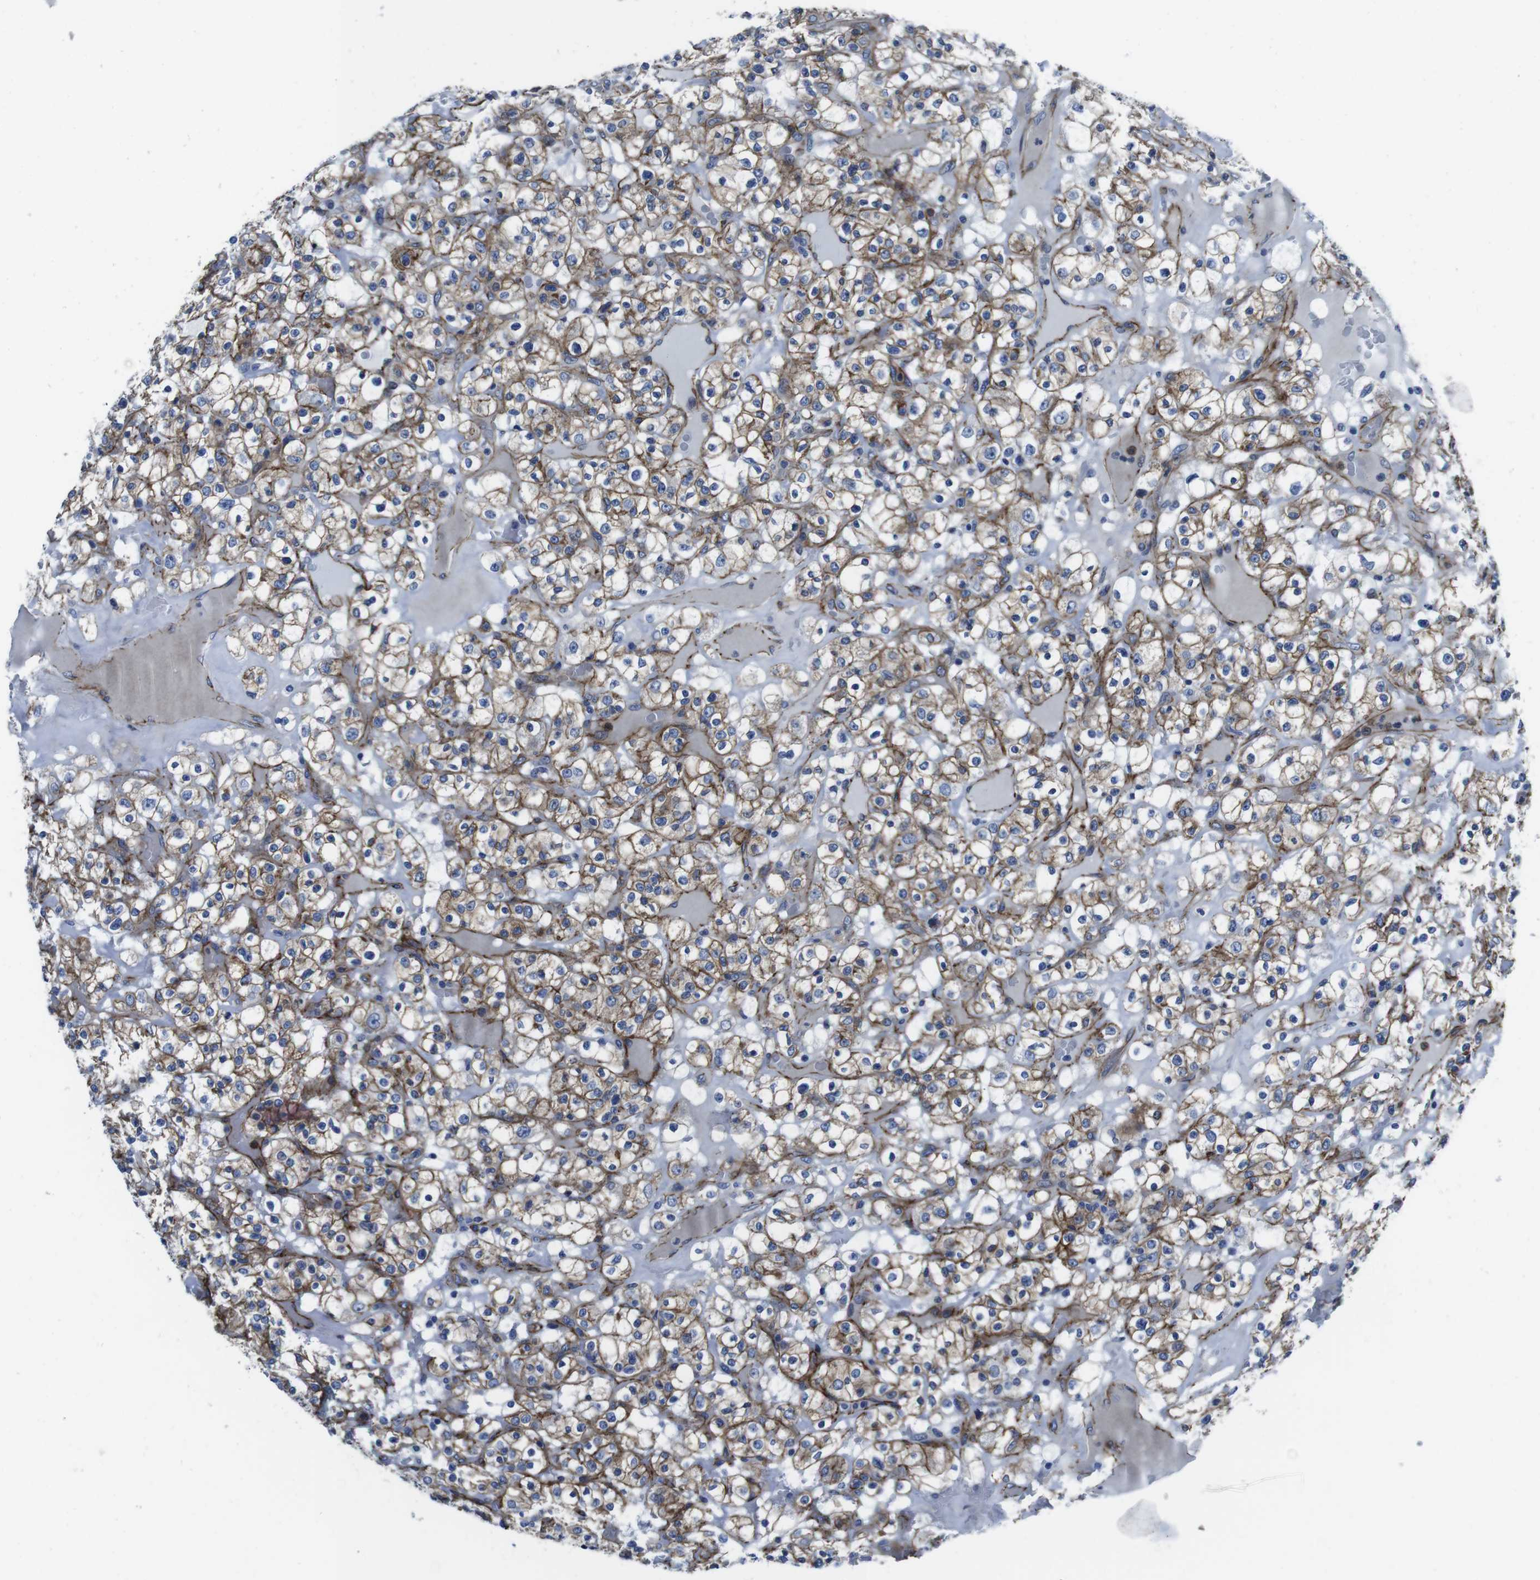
{"staining": {"intensity": "moderate", "quantity": ">75%", "location": "cytoplasmic/membranous"}, "tissue": "renal cancer", "cell_type": "Tumor cells", "image_type": "cancer", "snomed": [{"axis": "morphology", "description": "Normal tissue, NOS"}, {"axis": "morphology", "description": "Adenocarcinoma, NOS"}, {"axis": "topography", "description": "Kidney"}], "caption": "There is medium levels of moderate cytoplasmic/membranous expression in tumor cells of adenocarcinoma (renal), as demonstrated by immunohistochemical staining (brown color).", "gene": "NUMB", "patient": {"sex": "female", "age": 72}}